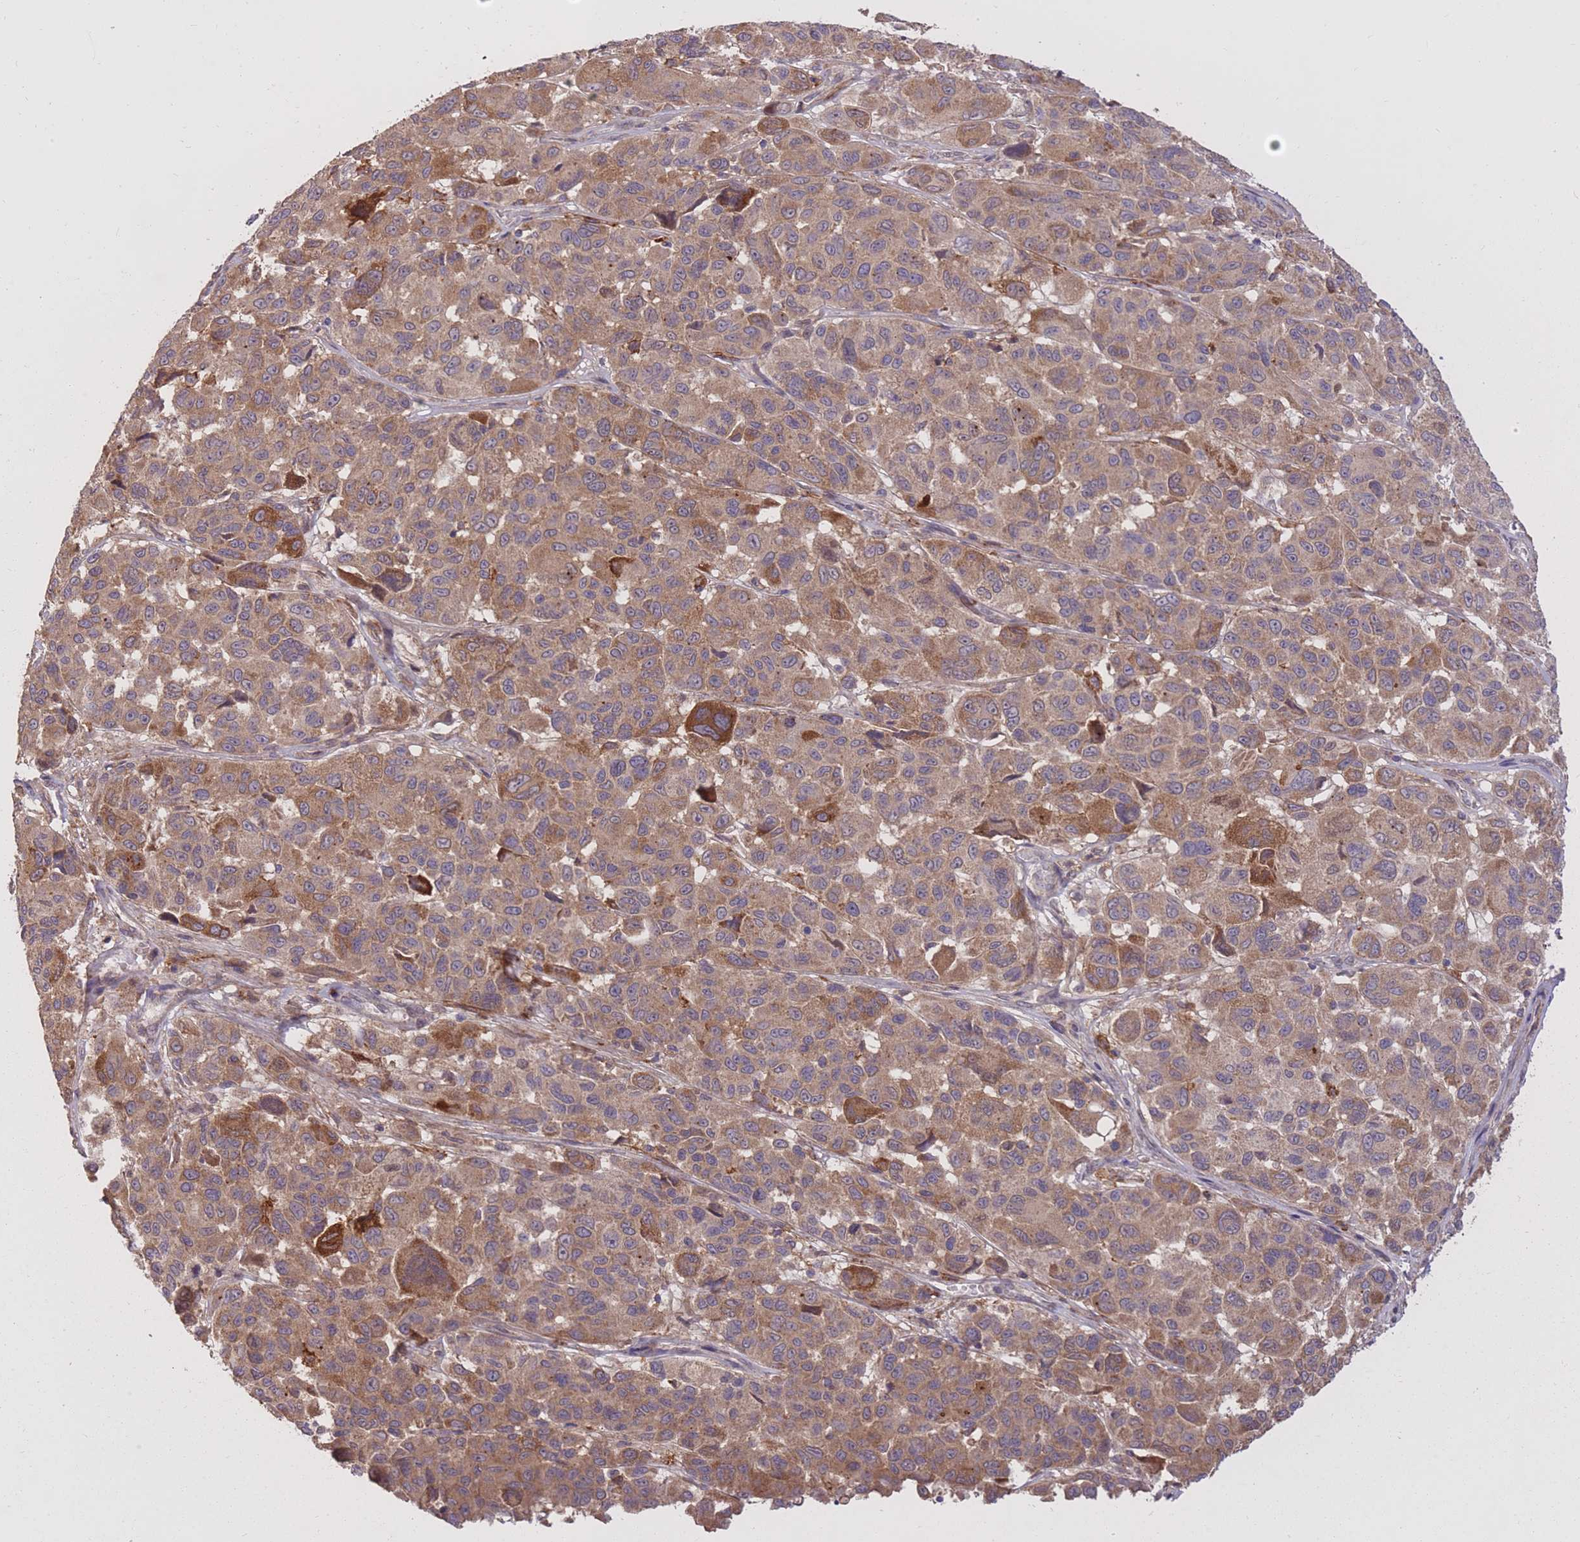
{"staining": {"intensity": "moderate", "quantity": ">75%", "location": "cytoplasmic/membranous"}, "tissue": "melanoma", "cell_type": "Tumor cells", "image_type": "cancer", "snomed": [{"axis": "morphology", "description": "Malignant melanoma, NOS"}, {"axis": "topography", "description": "Skin"}], "caption": "High-power microscopy captured an IHC micrograph of malignant melanoma, revealing moderate cytoplasmic/membranous staining in about >75% of tumor cells. Nuclei are stained in blue.", "gene": "IGF2BP2", "patient": {"sex": "female", "age": 66}}